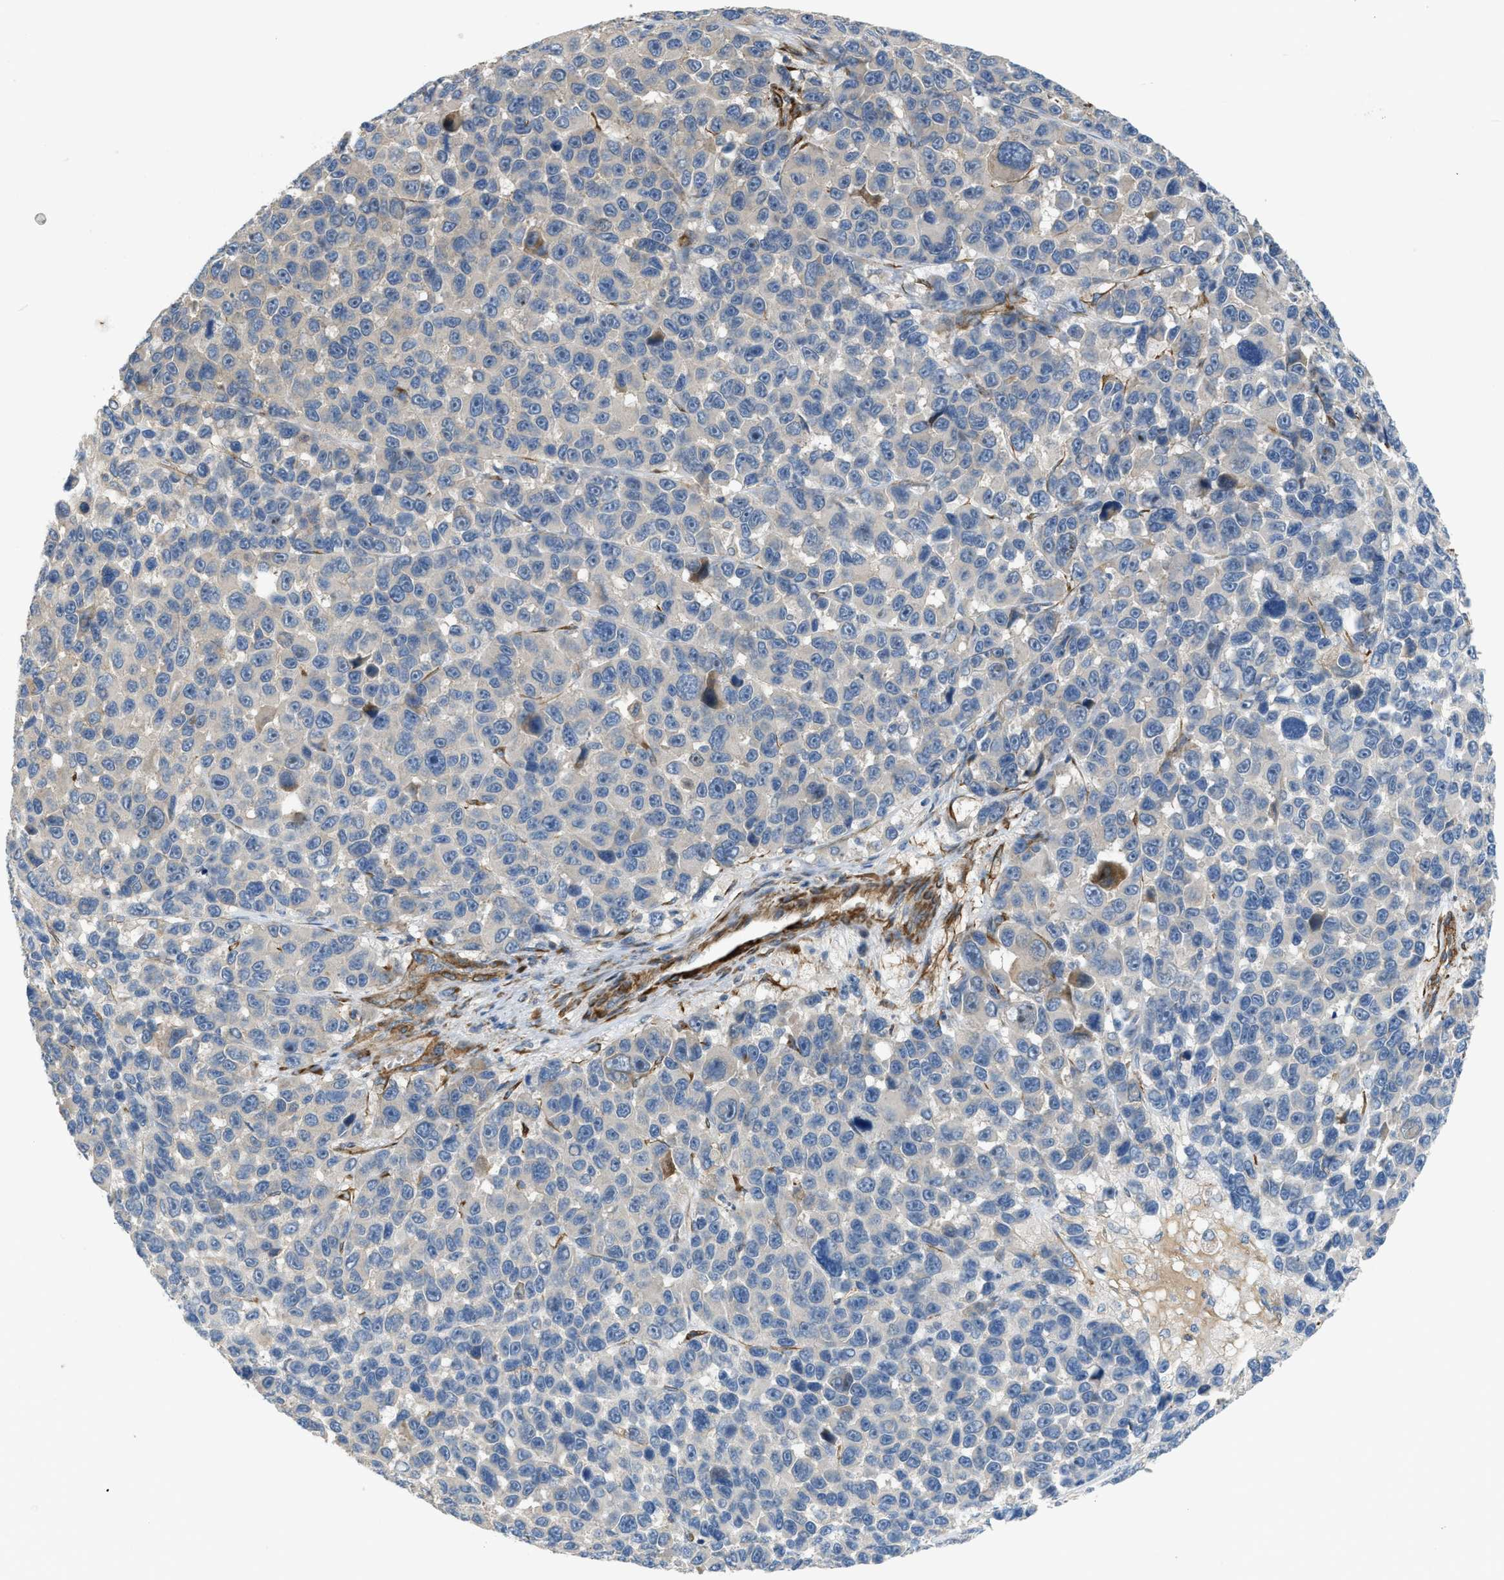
{"staining": {"intensity": "moderate", "quantity": "<25%", "location": "cytoplasmic/membranous"}, "tissue": "melanoma", "cell_type": "Tumor cells", "image_type": "cancer", "snomed": [{"axis": "morphology", "description": "Malignant melanoma, NOS"}, {"axis": "topography", "description": "Skin"}], "caption": "Moderate cytoplasmic/membranous protein expression is present in approximately <25% of tumor cells in melanoma. Ihc stains the protein of interest in brown and the nuclei are stained blue.", "gene": "BMPR1A", "patient": {"sex": "male", "age": 53}}